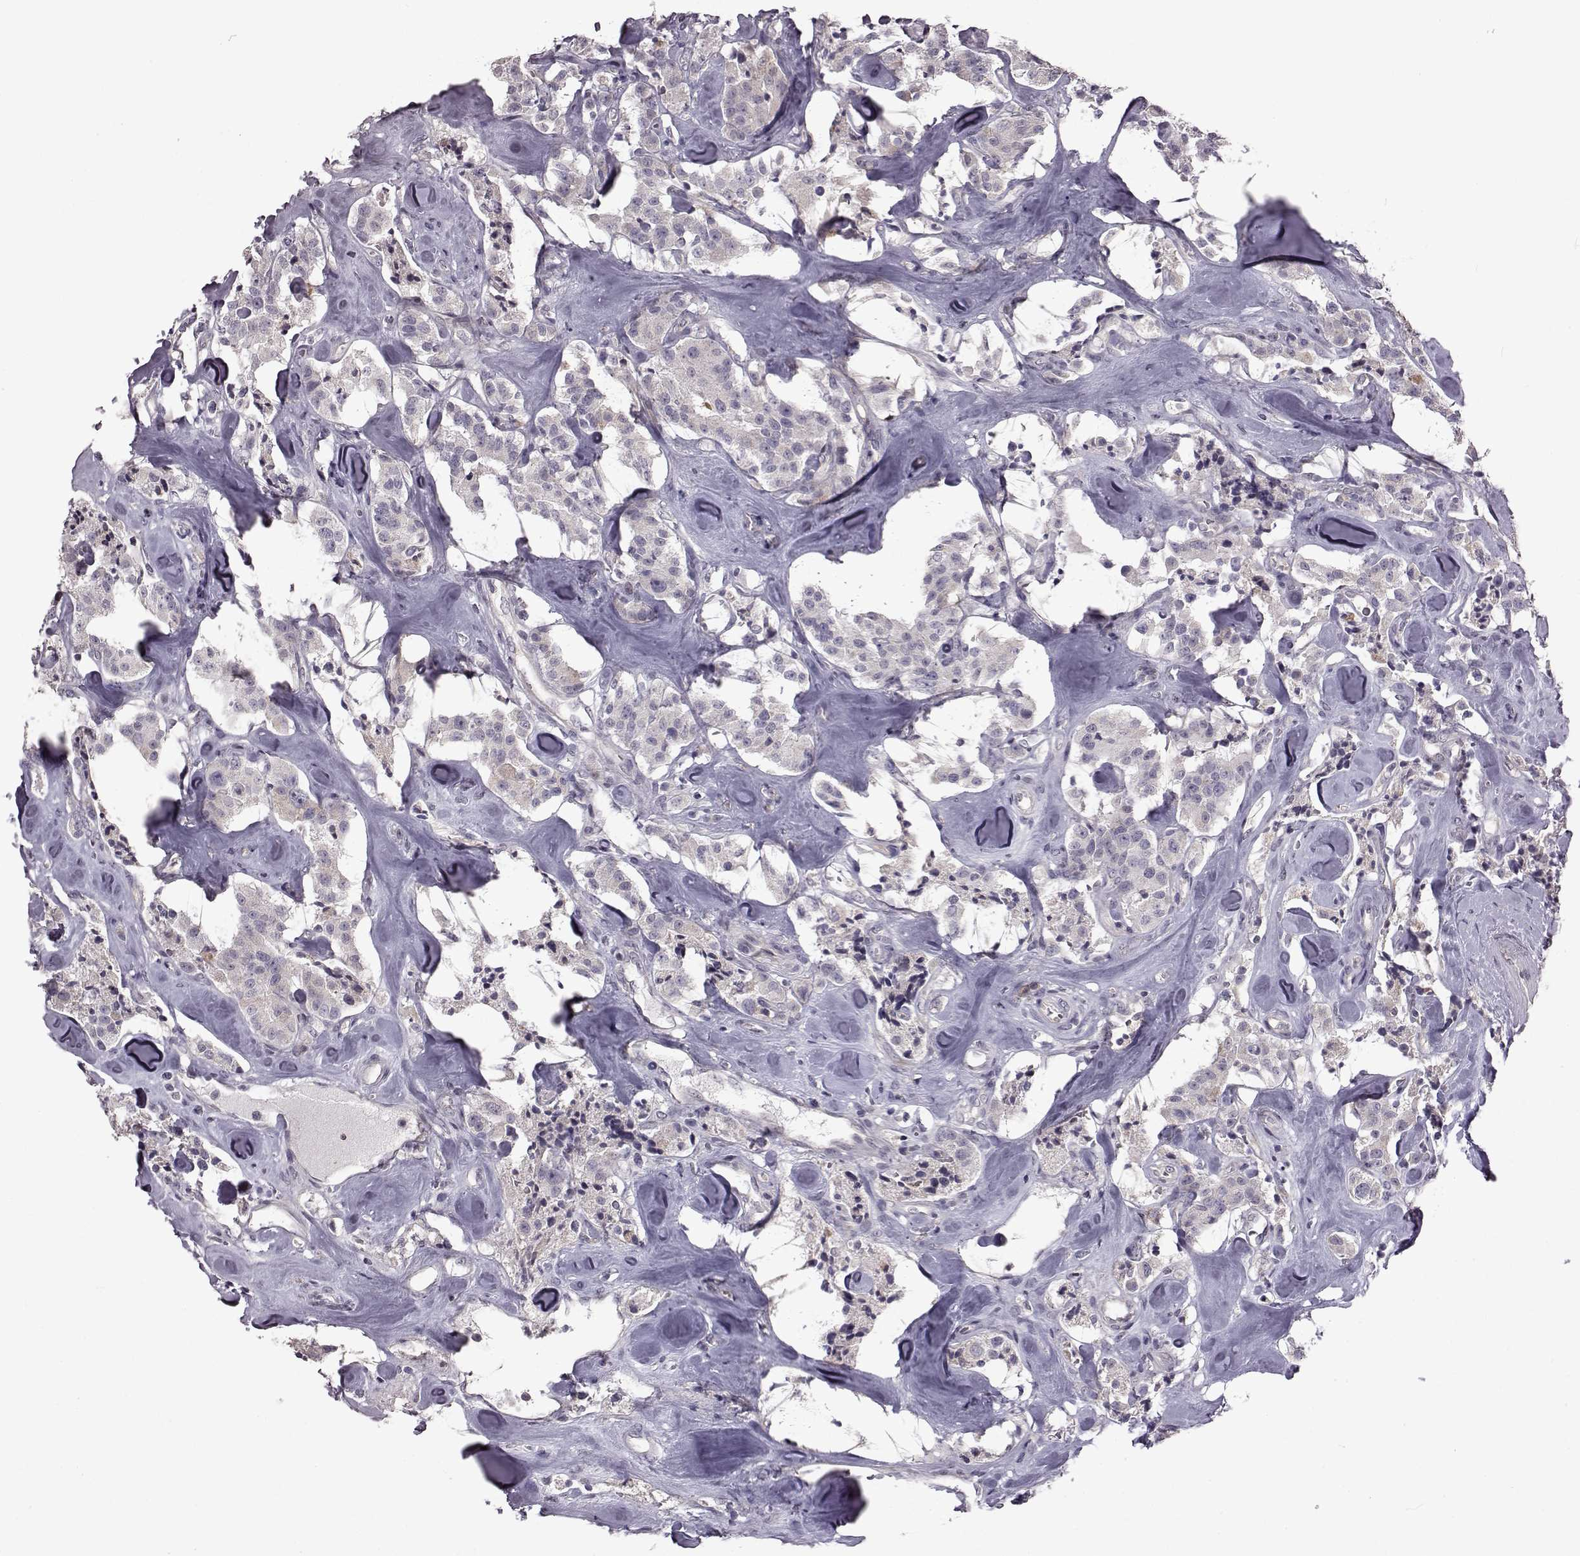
{"staining": {"intensity": "negative", "quantity": "none", "location": "none"}, "tissue": "carcinoid", "cell_type": "Tumor cells", "image_type": "cancer", "snomed": [{"axis": "morphology", "description": "Carcinoid, malignant, NOS"}, {"axis": "topography", "description": "Pancreas"}], "caption": "Histopathology image shows no protein staining in tumor cells of carcinoid (malignant) tissue. (Brightfield microscopy of DAB immunohistochemistry (IHC) at high magnification).", "gene": "GAL", "patient": {"sex": "male", "age": 41}}